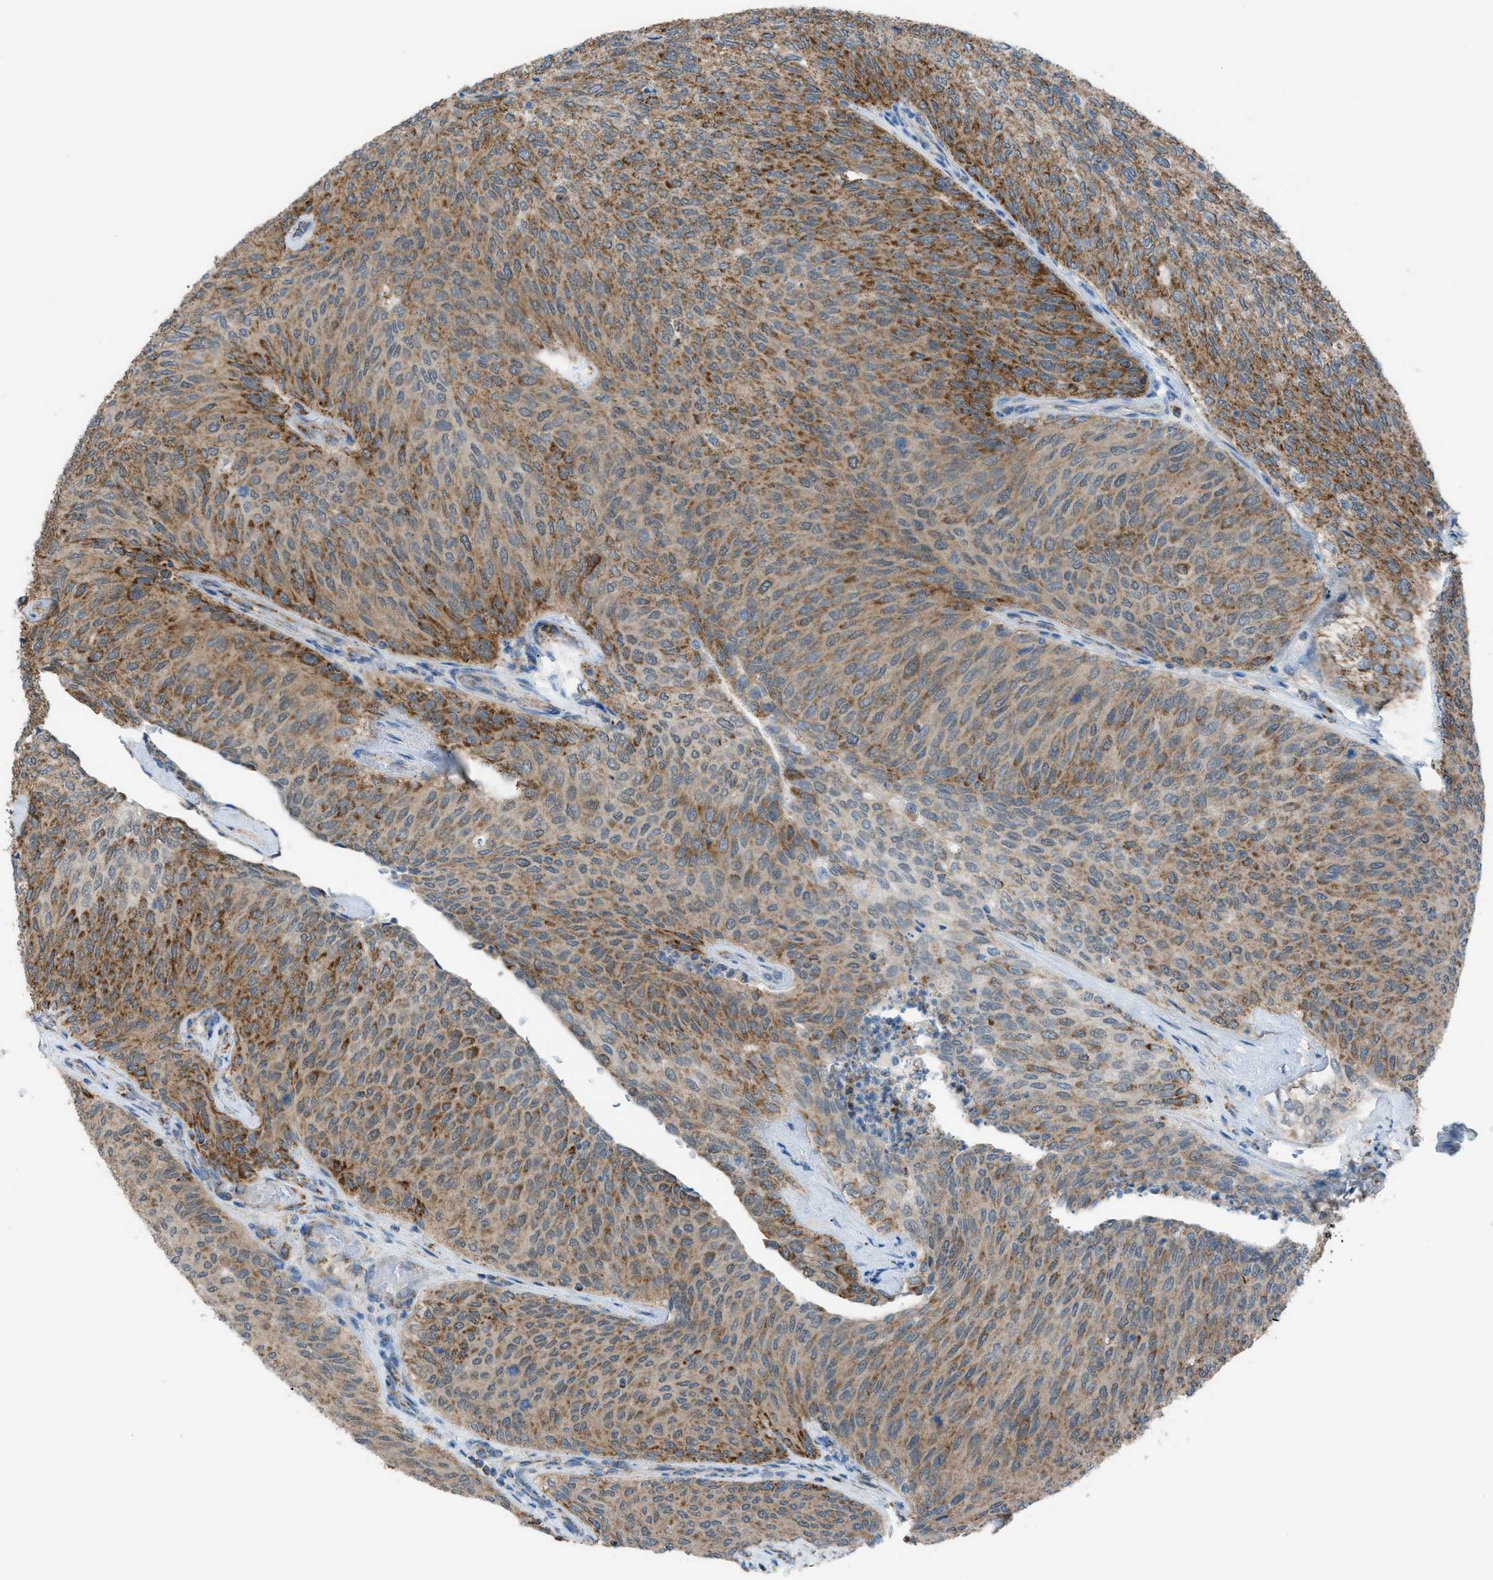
{"staining": {"intensity": "moderate", "quantity": ">75%", "location": "cytoplasmic/membranous"}, "tissue": "urothelial cancer", "cell_type": "Tumor cells", "image_type": "cancer", "snomed": [{"axis": "morphology", "description": "Urothelial carcinoma, Low grade"}, {"axis": "topography", "description": "Urinary bladder"}], "caption": "A histopathology image of urothelial cancer stained for a protein shows moderate cytoplasmic/membranous brown staining in tumor cells.", "gene": "SRM", "patient": {"sex": "female", "age": 79}}